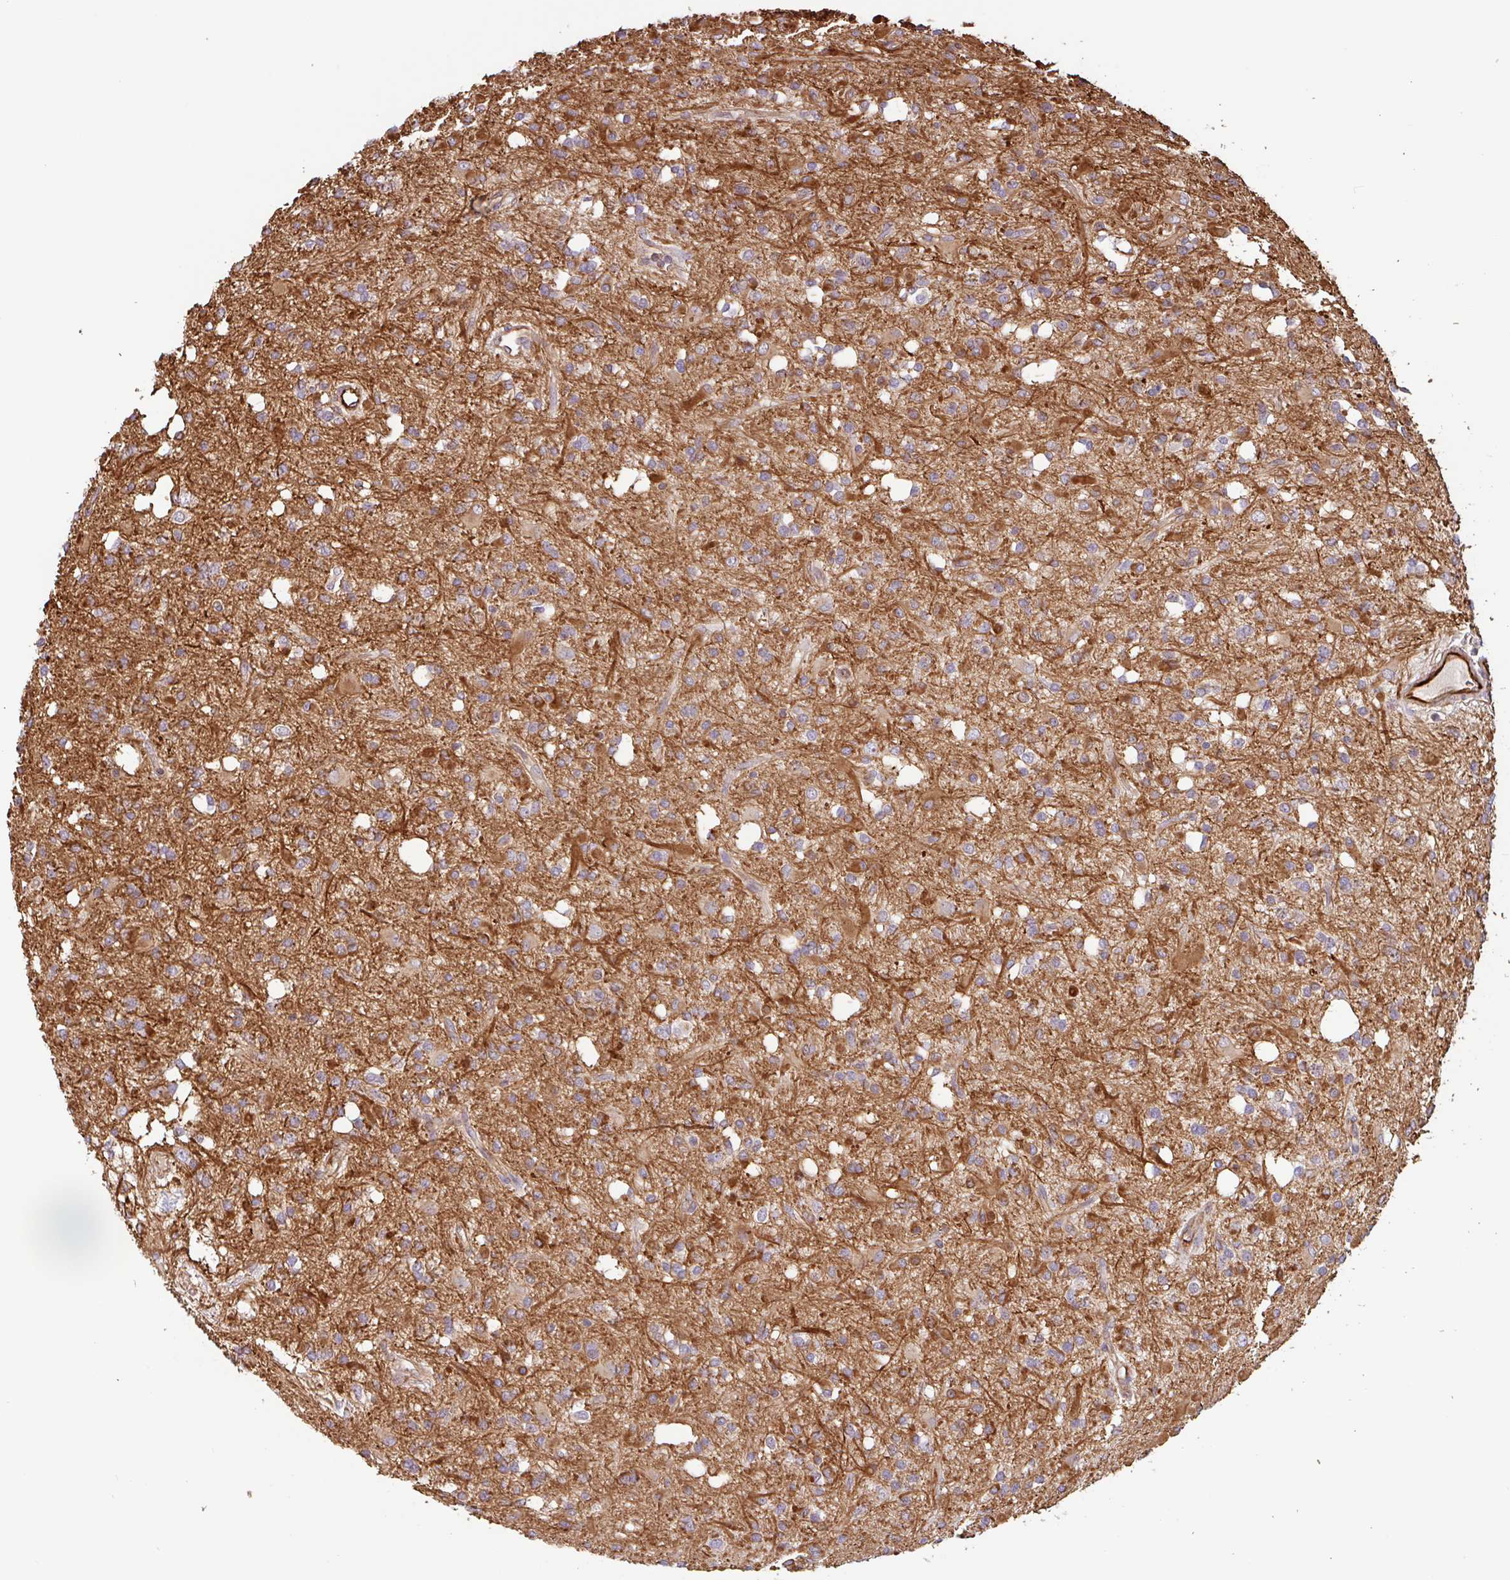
{"staining": {"intensity": "moderate", "quantity": "25%-75%", "location": "cytoplasmic/membranous"}, "tissue": "glioma", "cell_type": "Tumor cells", "image_type": "cancer", "snomed": [{"axis": "morphology", "description": "Glioma, malignant, Low grade"}, {"axis": "topography", "description": "Brain"}], "caption": "Human low-grade glioma (malignant) stained with a protein marker reveals moderate staining in tumor cells.", "gene": "ZNF790", "patient": {"sex": "female", "age": 33}}